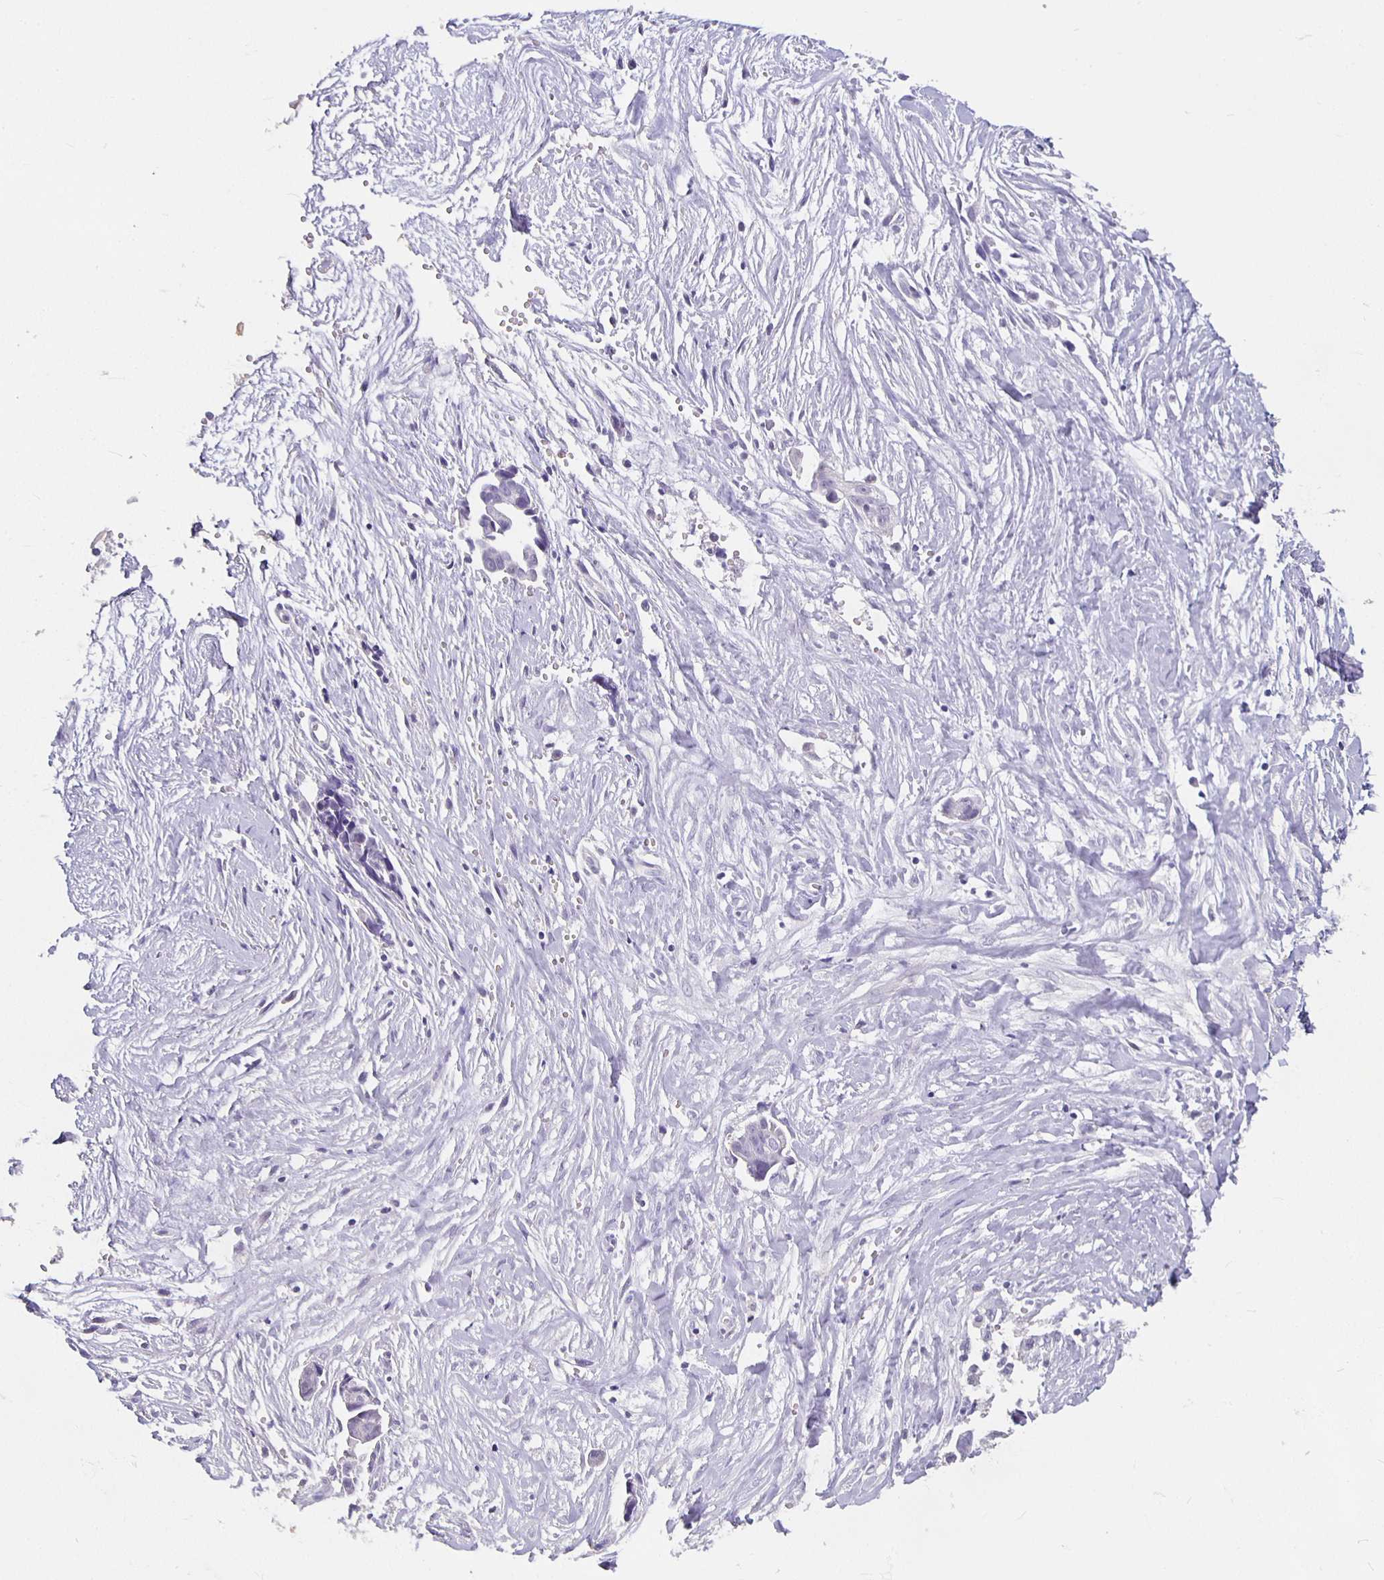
{"staining": {"intensity": "negative", "quantity": "none", "location": "none"}, "tissue": "ovarian cancer", "cell_type": "Tumor cells", "image_type": "cancer", "snomed": [{"axis": "morphology", "description": "Cystadenocarcinoma, serous, NOS"}, {"axis": "topography", "description": "Ovary"}], "caption": "This is a histopathology image of immunohistochemistry (IHC) staining of ovarian cancer, which shows no staining in tumor cells.", "gene": "GPX4", "patient": {"sex": "female", "age": 59}}